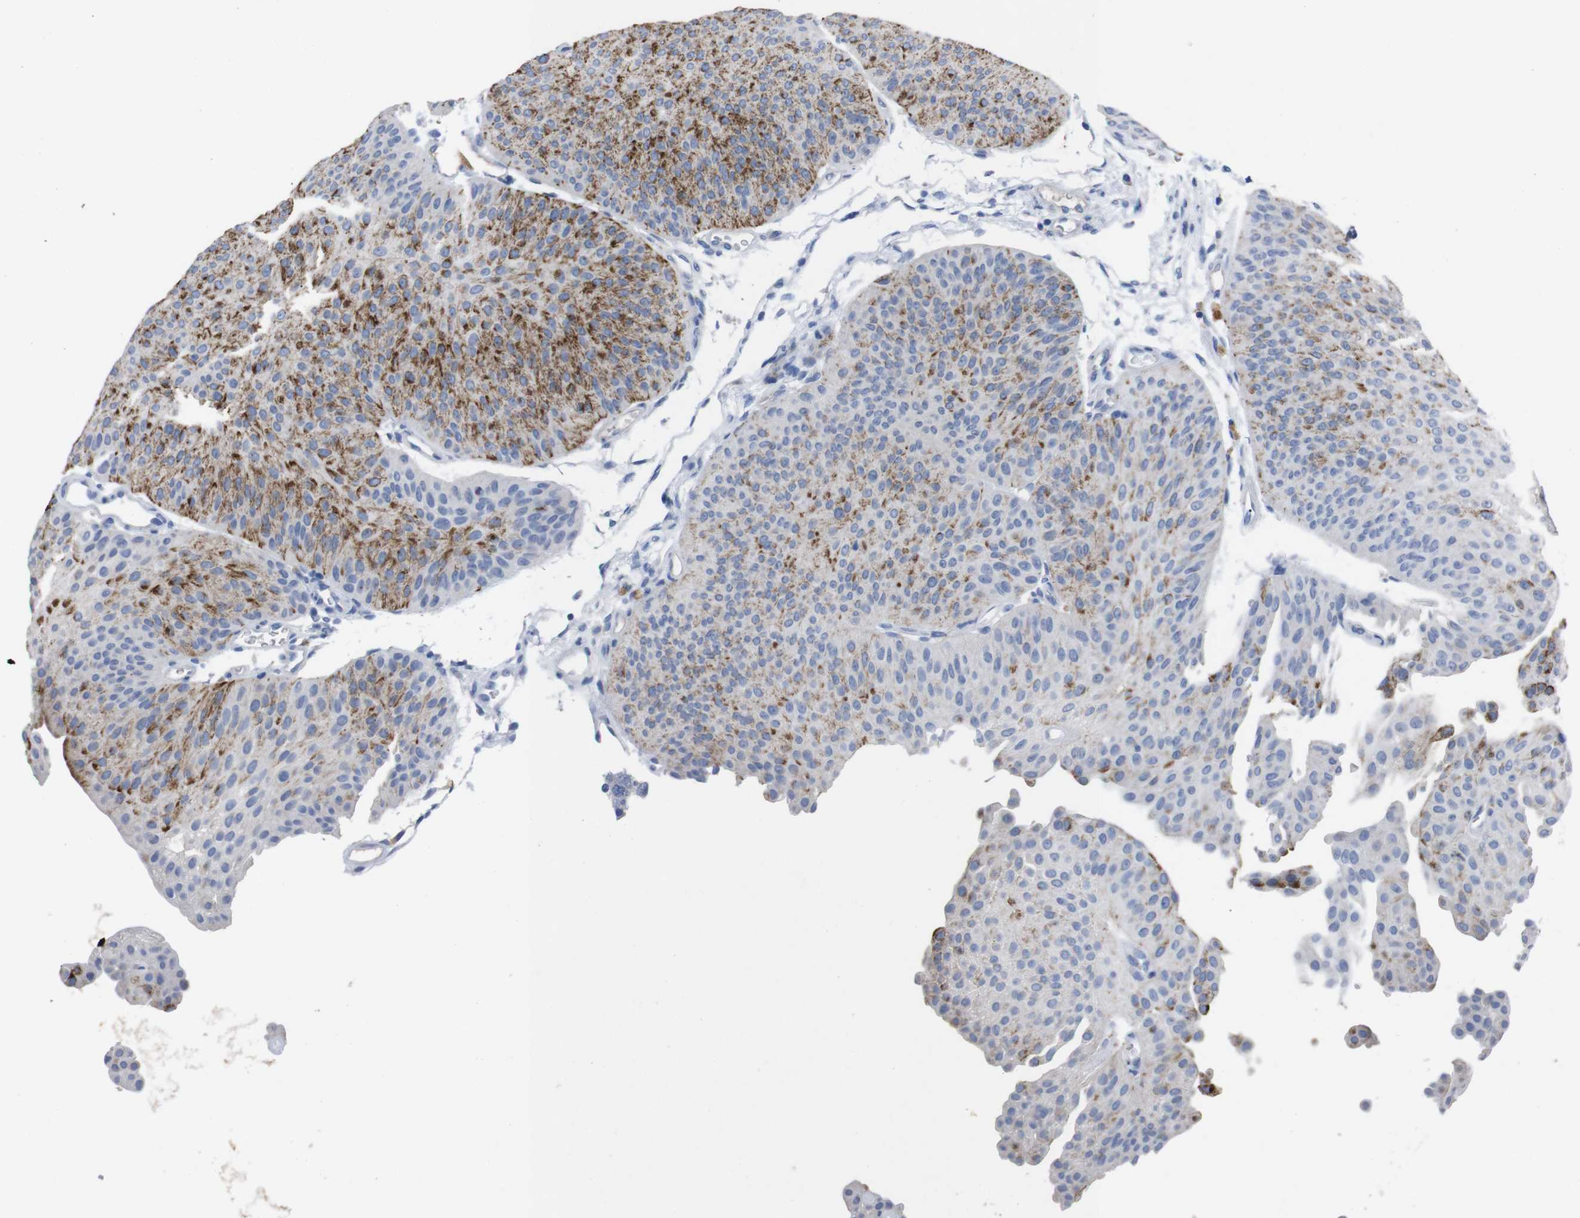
{"staining": {"intensity": "moderate", "quantity": "25%-75%", "location": "cytoplasmic/membranous"}, "tissue": "urothelial cancer", "cell_type": "Tumor cells", "image_type": "cancer", "snomed": [{"axis": "morphology", "description": "Urothelial carcinoma, Low grade"}, {"axis": "topography", "description": "Urinary bladder"}], "caption": "This is an image of immunohistochemistry staining of low-grade urothelial carcinoma, which shows moderate expression in the cytoplasmic/membranous of tumor cells.", "gene": "GJB2", "patient": {"sex": "female", "age": 60}}